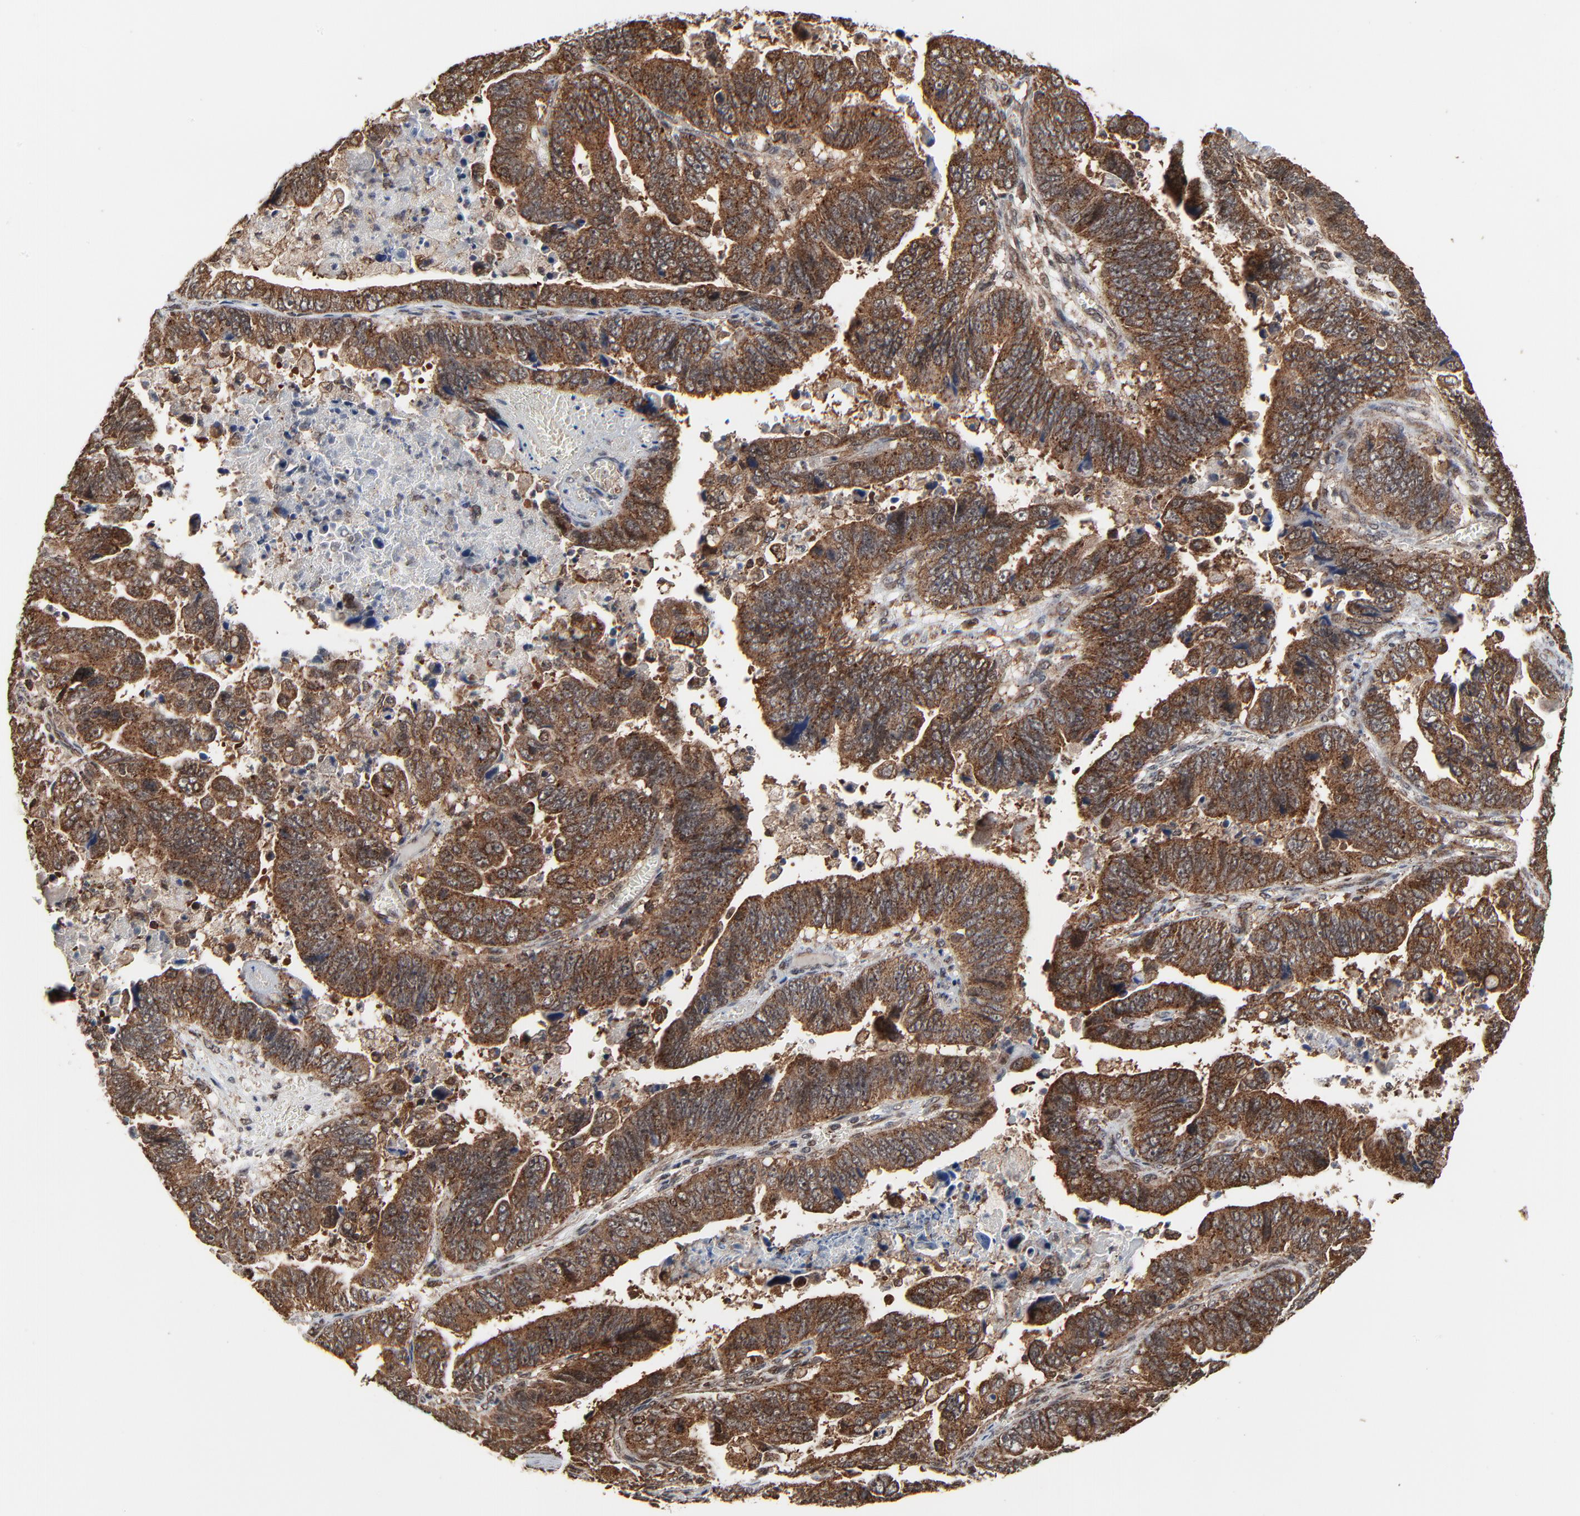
{"staining": {"intensity": "moderate", "quantity": ">75%", "location": "cytoplasmic/membranous,nuclear"}, "tissue": "stomach cancer", "cell_type": "Tumor cells", "image_type": "cancer", "snomed": [{"axis": "morphology", "description": "Adenocarcinoma, NOS"}, {"axis": "topography", "description": "Stomach, upper"}], "caption": "Immunohistochemistry (IHC) of stomach cancer (adenocarcinoma) exhibits medium levels of moderate cytoplasmic/membranous and nuclear staining in approximately >75% of tumor cells.", "gene": "RHOJ", "patient": {"sex": "female", "age": 50}}